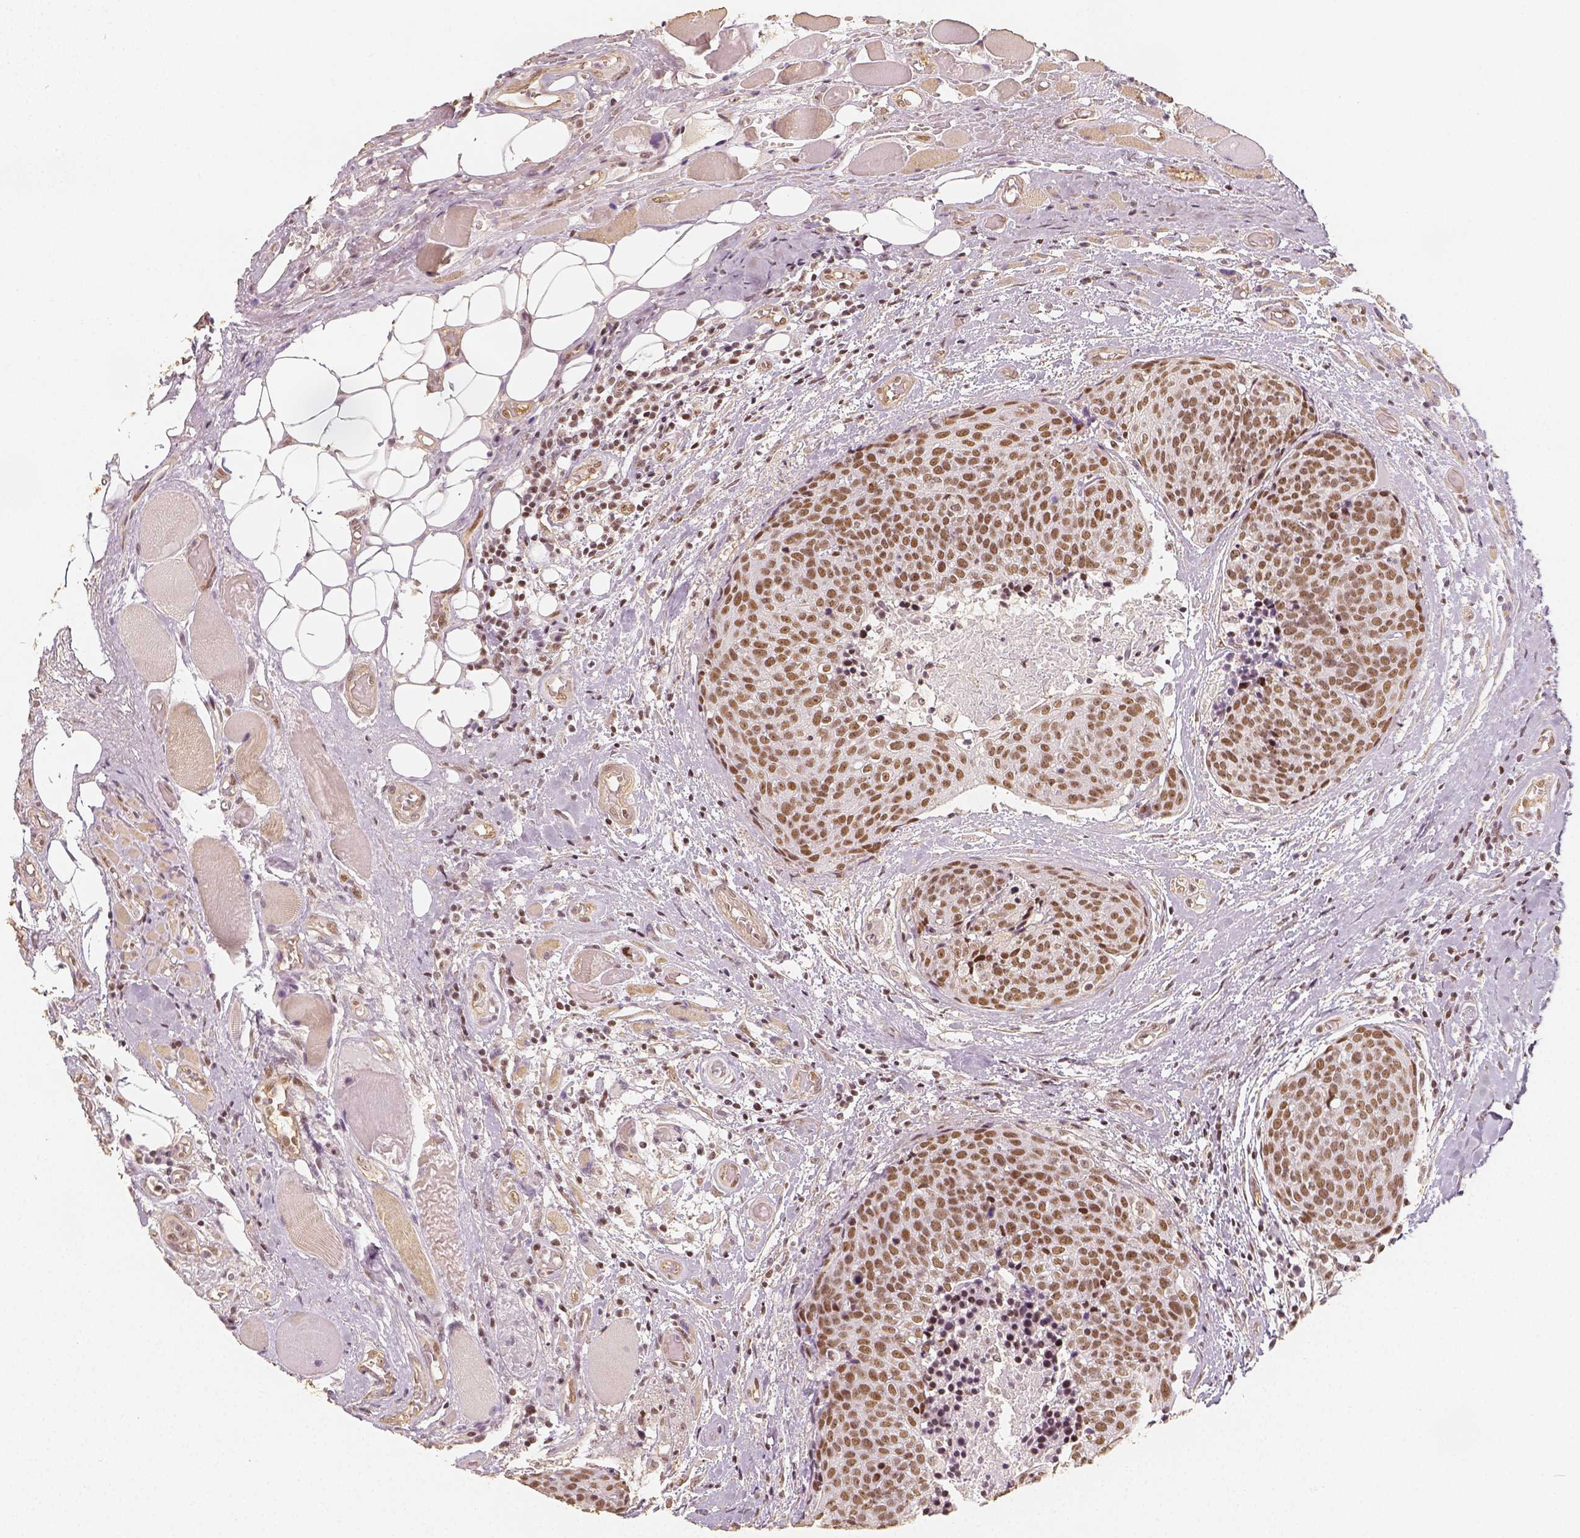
{"staining": {"intensity": "moderate", "quantity": ">75%", "location": "nuclear"}, "tissue": "head and neck cancer", "cell_type": "Tumor cells", "image_type": "cancer", "snomed": [{"axis": "morphology", "description": "Squamous cell carcinoma, NOS"}, {"axis": "topography", "description": "Oral tissue"}, {"axis": "topography", "description": "Head-Neck"}], "caption": "A high-resolution histopathology image shows immunohistochemistry (IHC) staining of head and neck squamous cell carcinoma, which shows moderate nuclear staining in about >75% of tumor cells. The staining is performed using DAB brown chromogen to label protein expression. The nuclei are counter-stained blue using hematoxylin.", "gene": "HDAC1", "patient": {"sex": "male", "age": 64}}